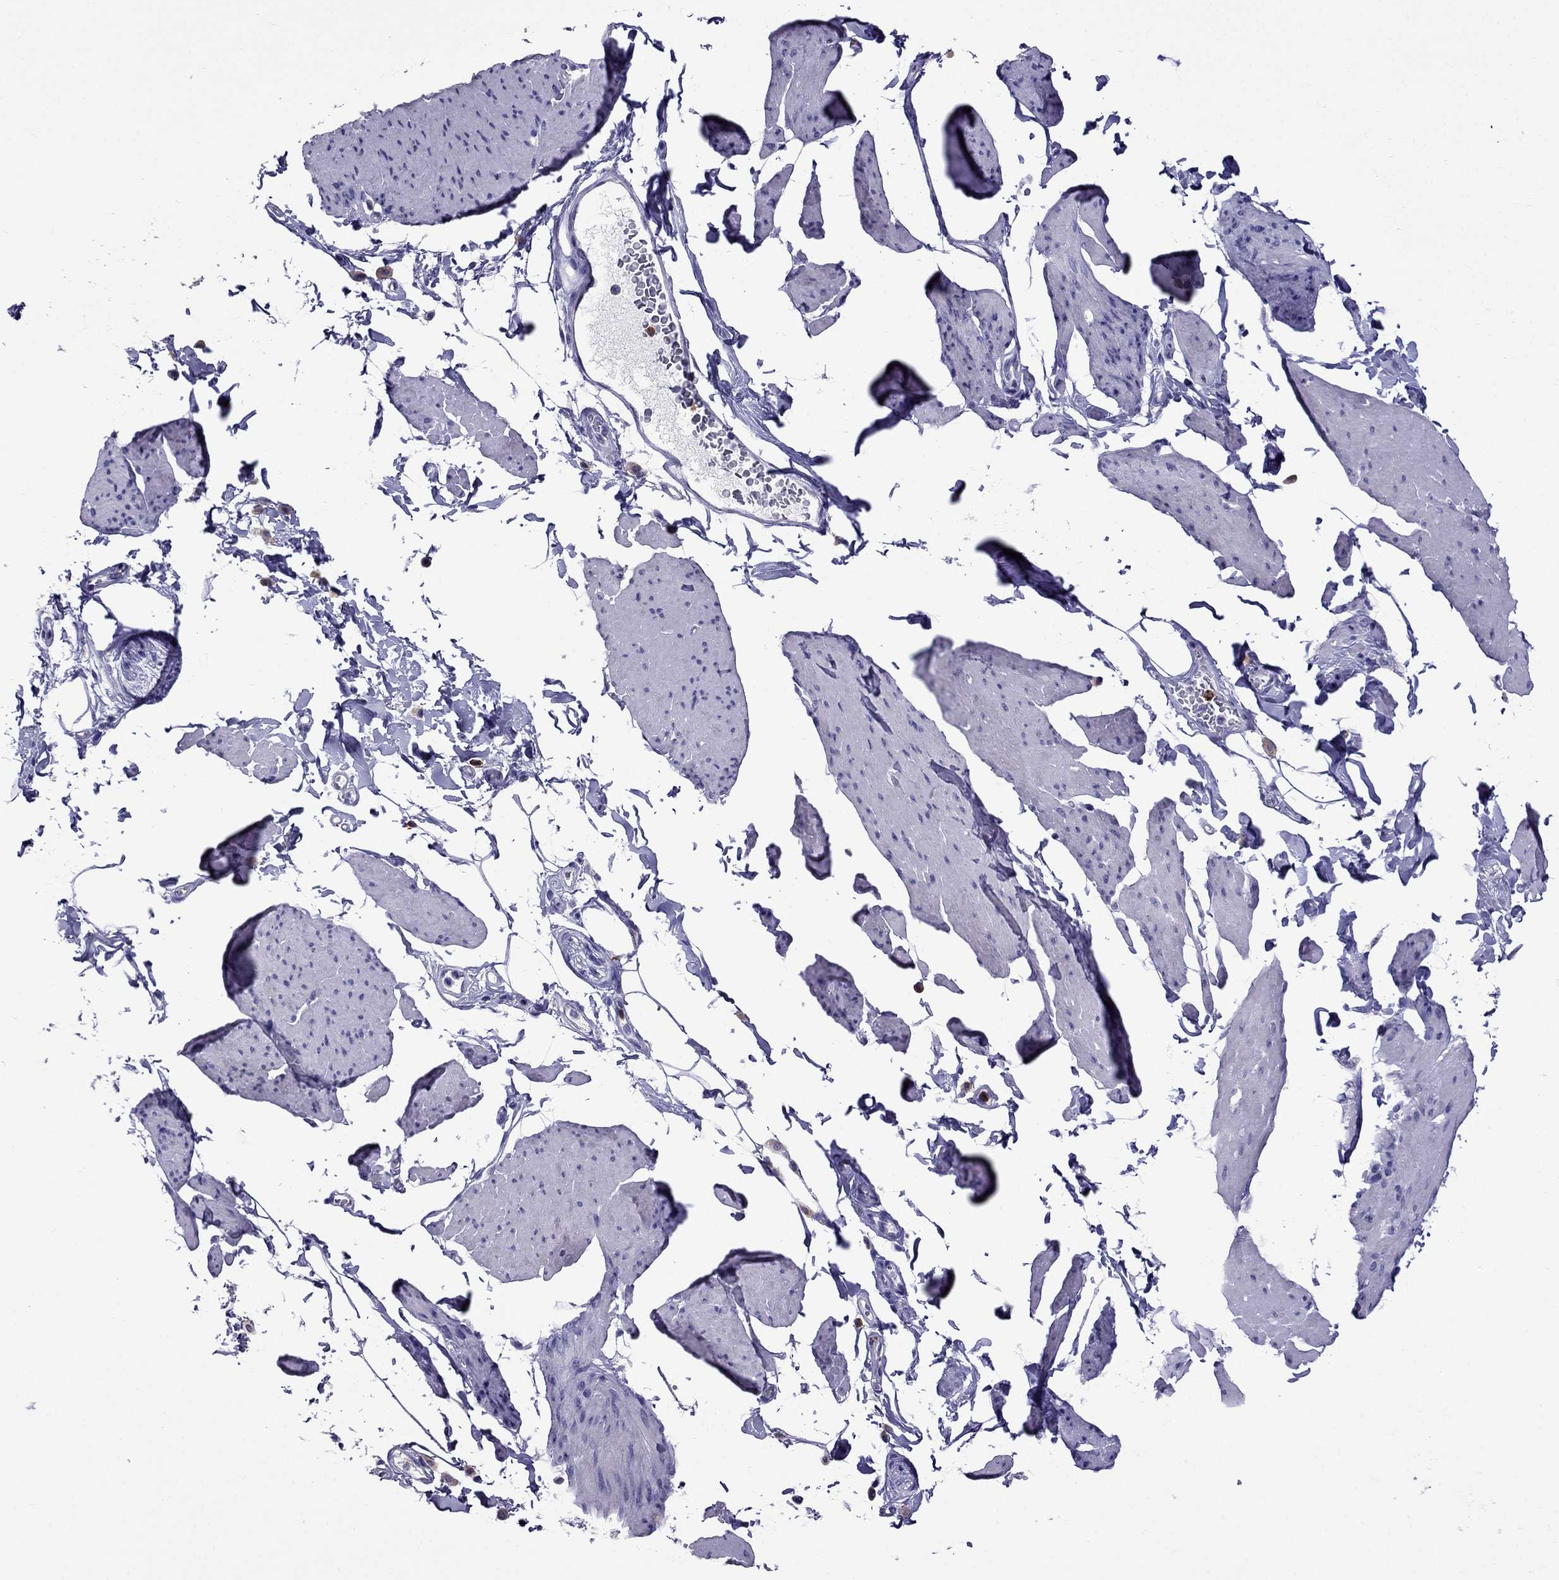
{"staining": {"intensity": "negative", "quantity": "none", "location": "none"}, "tissue": "smooth muscle", "cell_type": "Smooth muscle cells", "image_type": "normal", "snomed": [{"axis": "morphology", "description": "Normal tissue, NOS"}, {"axis": "topography", "description": "Adipose tissue"}, {"axis": "topography", "description": "Smooth muscle"}, {"axis": "topography", "description": "Peripheral nerve tissue"}], "caption": "Immunohistochemistry photomicrograph of normal smooth muscle: smooth muscle stained with DAB exhibits no significant protein expression in smooth muscle cells. Nuclei are stained in blue.", "gene": "OLFM4", "patient": {"sex": "male", "age": 83}}